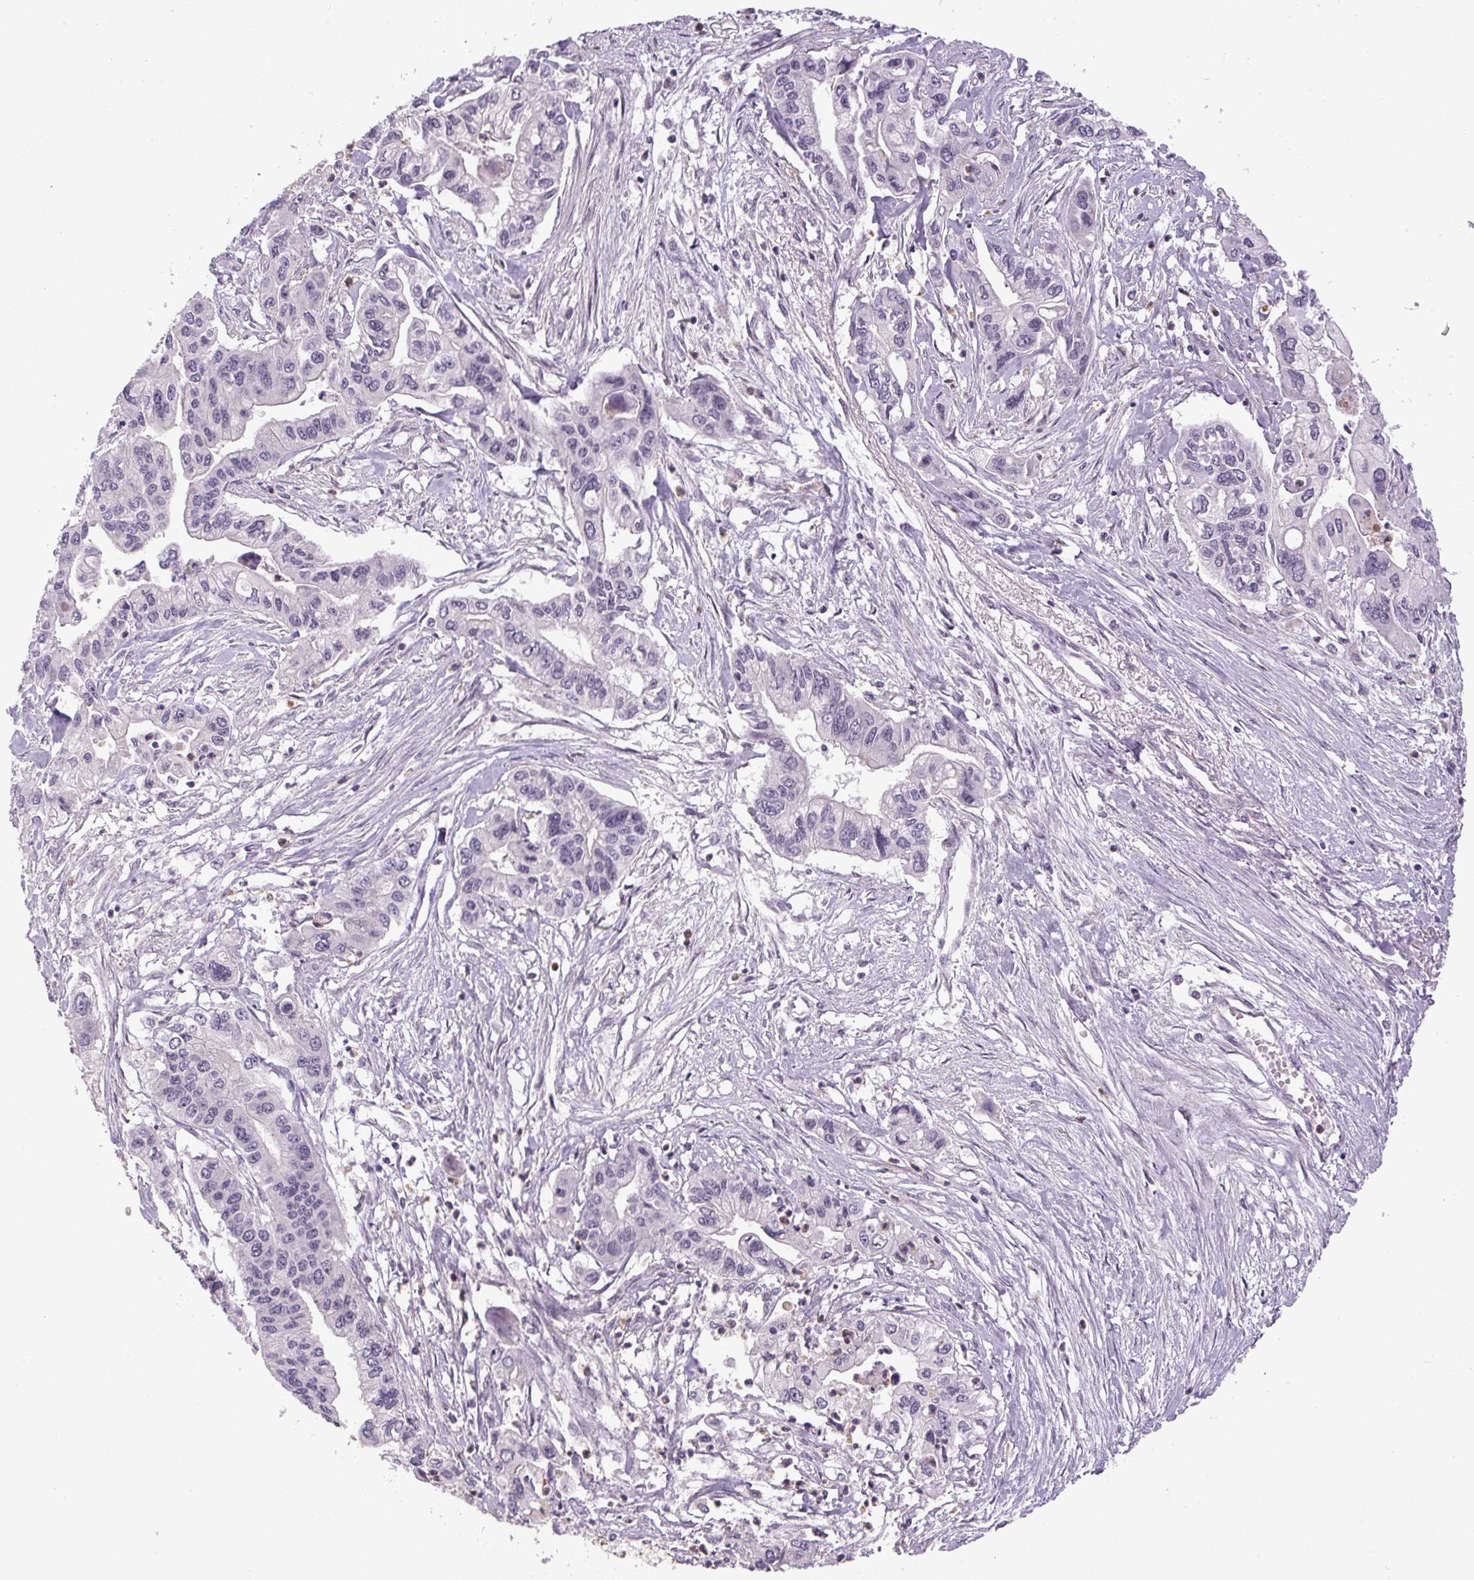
{"staining": {"intensity": "negative", "quantity": "none", "location": "none"}, "tissue": "pancreatic cancer", "cell_type": "Tumor cells", "image_type": "cancer", "snomed": [{"axis": "morphology", "description": "Adenocarcinoma, NOS"}, {"axis": "topography", "description": "Pancreas"}], "caption": "DAB (3,3'-diaminobenzidine) immunohistochemical staining of adenocarcinoma (pancreatic) demonstrates no significant staining in tumor cells. Nuclei are stained in blue.", "gene": "SGF29", "patient": {"sex": "male", "age": 62}}